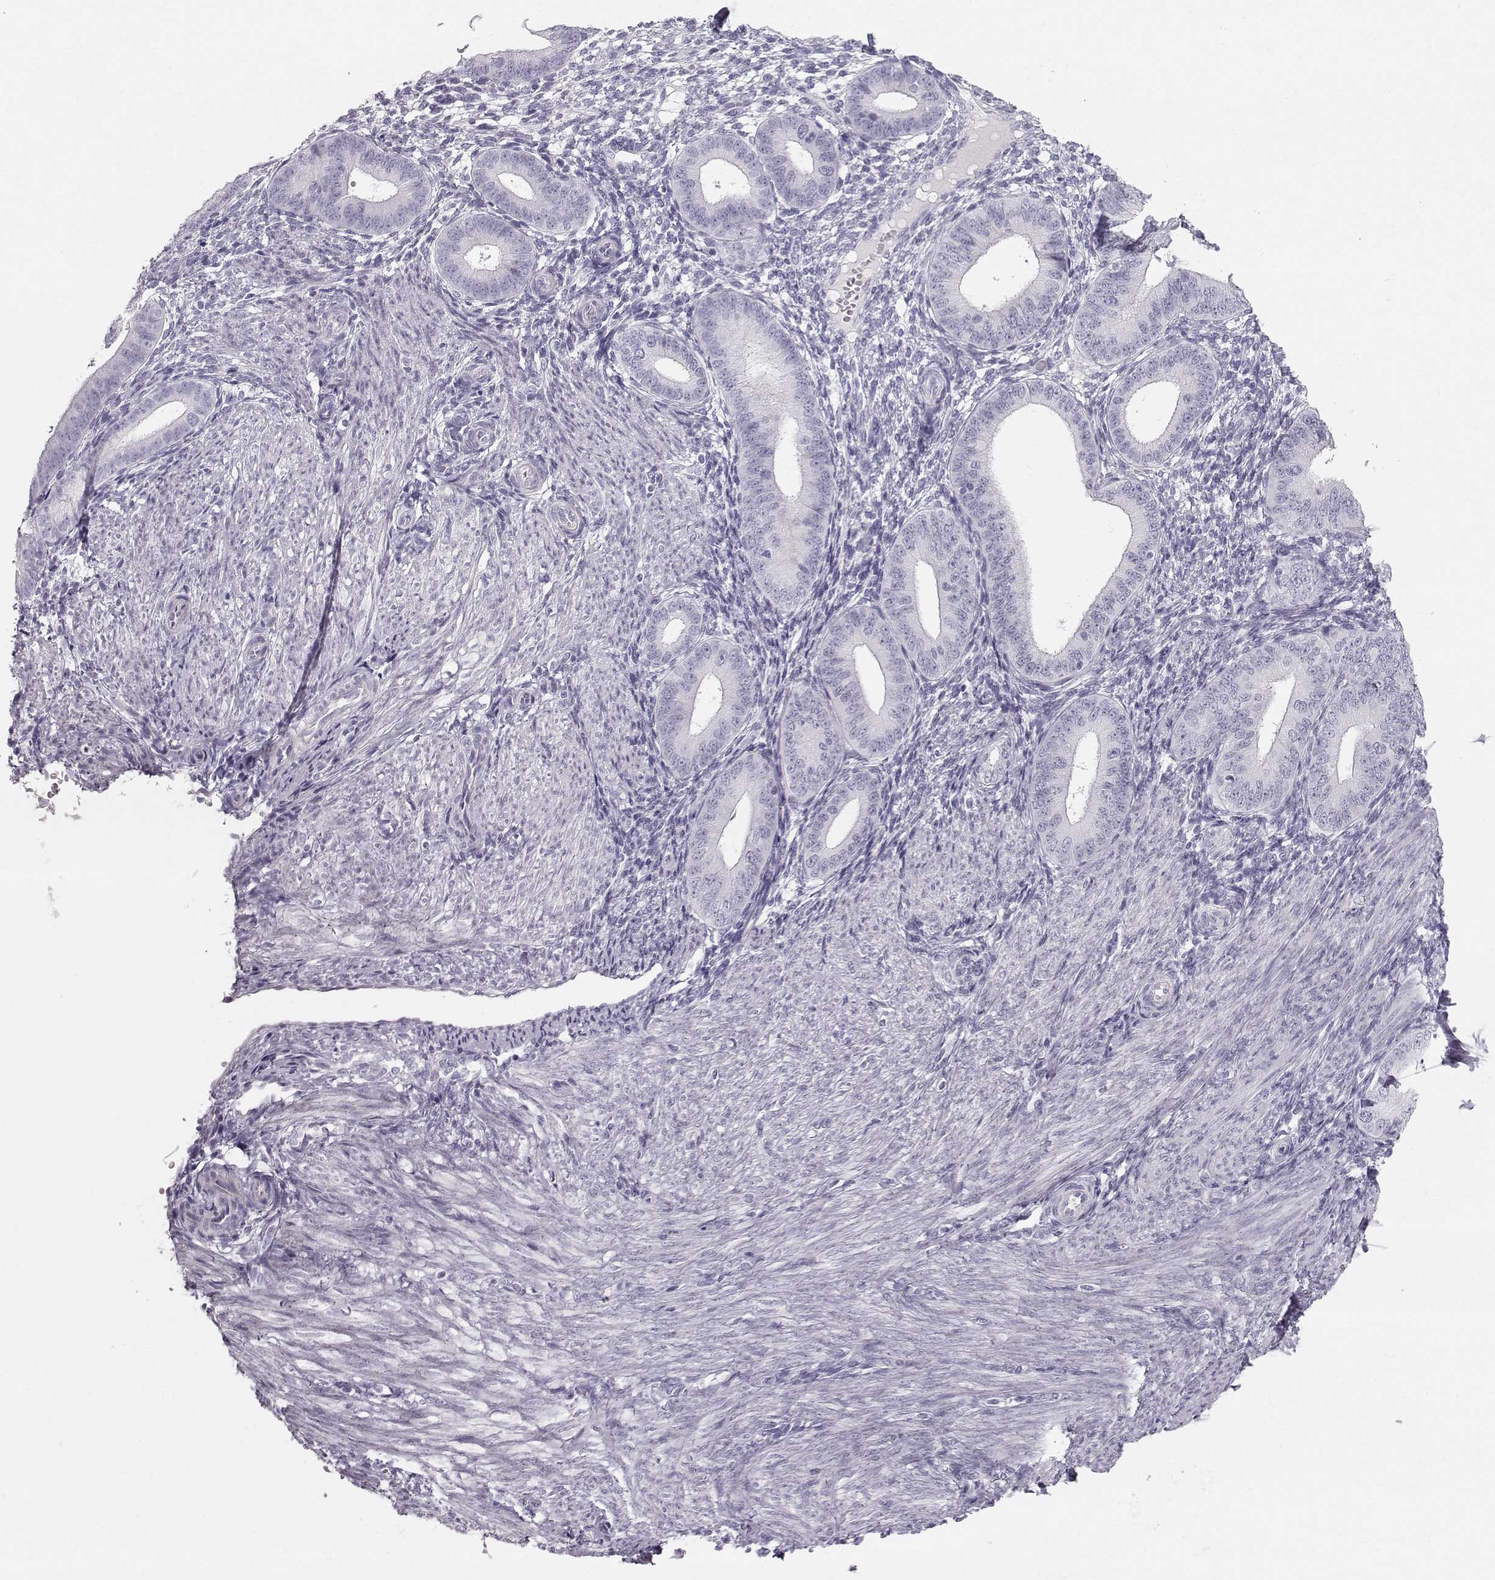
{"staining": {"intensity": "negative", "quantity": "none", "location": "none"}, "tissue": "endometrium", "cell_type": "Cells in endometrial stroma", "image_type": "normal", "snomed": [{"axis": "morphology", "description": "Normal tissue, NOS"}, {"axis": "topography", "description": "Endometrium"}], "caption": "DAB immunohistochemical staining of normal human endometrium shows no significant staining in cells in endometrial stroma.", "gene": "CASR", "patient": {"sex": "female", "age": 39}}